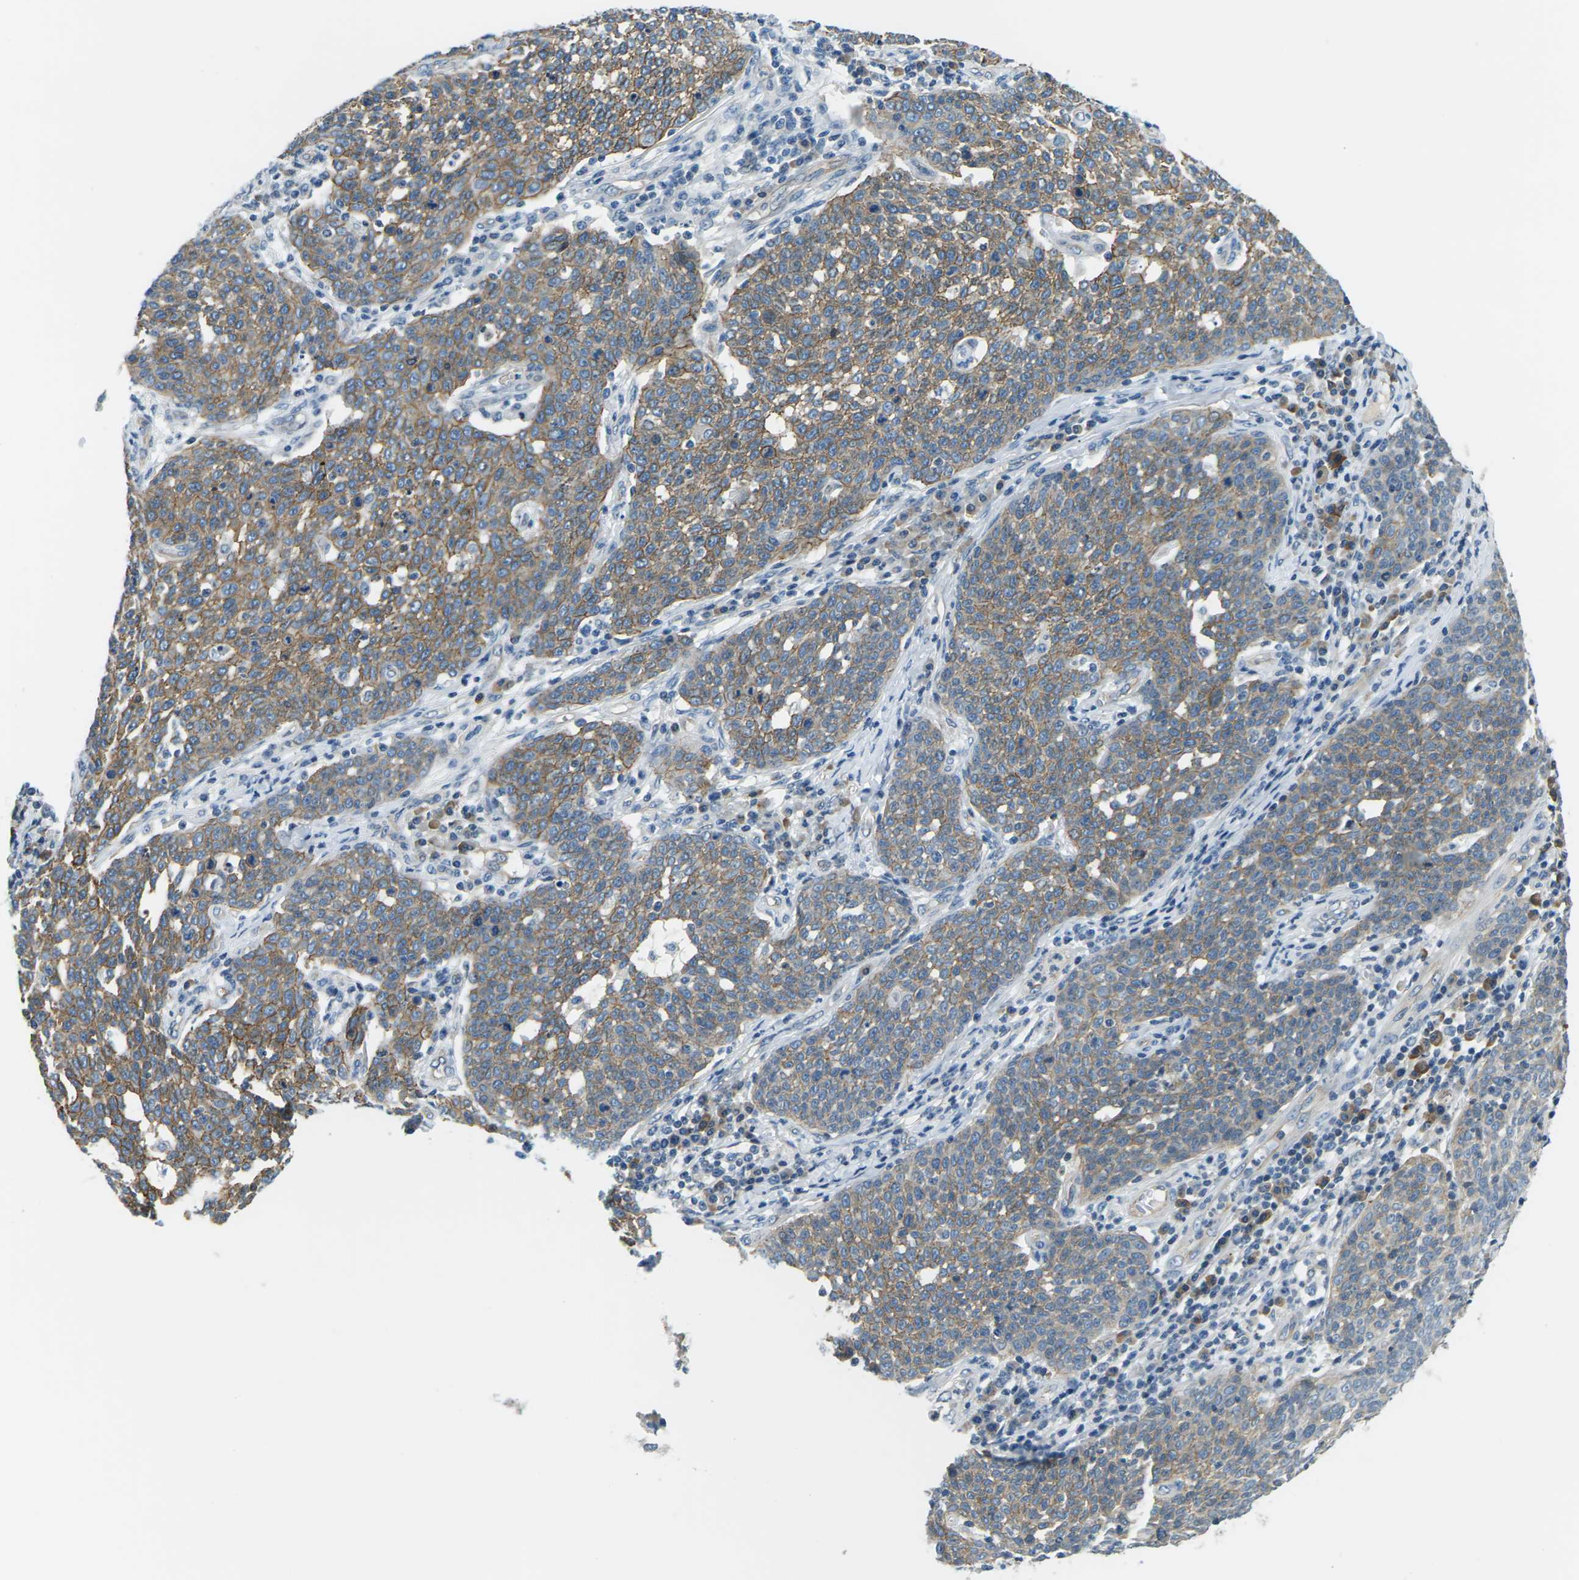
{"staining": {"intensity": "moderate", "quantity": ">75%", "location": "cytoplasmic/membranous"}, "tissue": "cervical cancer", "cell_type": "Tumor cells", "image_type": "cancer", "snomed": [{"axis": "morphology", "description": "Squamous cell carcinoma, NOS"}, {"axis": "topography", "description": "Cervix"}], "caption": "Moderate cytoplasmic/membranous staining is identified in about >75% of tumor cells in cervical cancer.", "gene": "SLC13A3", "patient": {"sex": "female", "age": 34}}